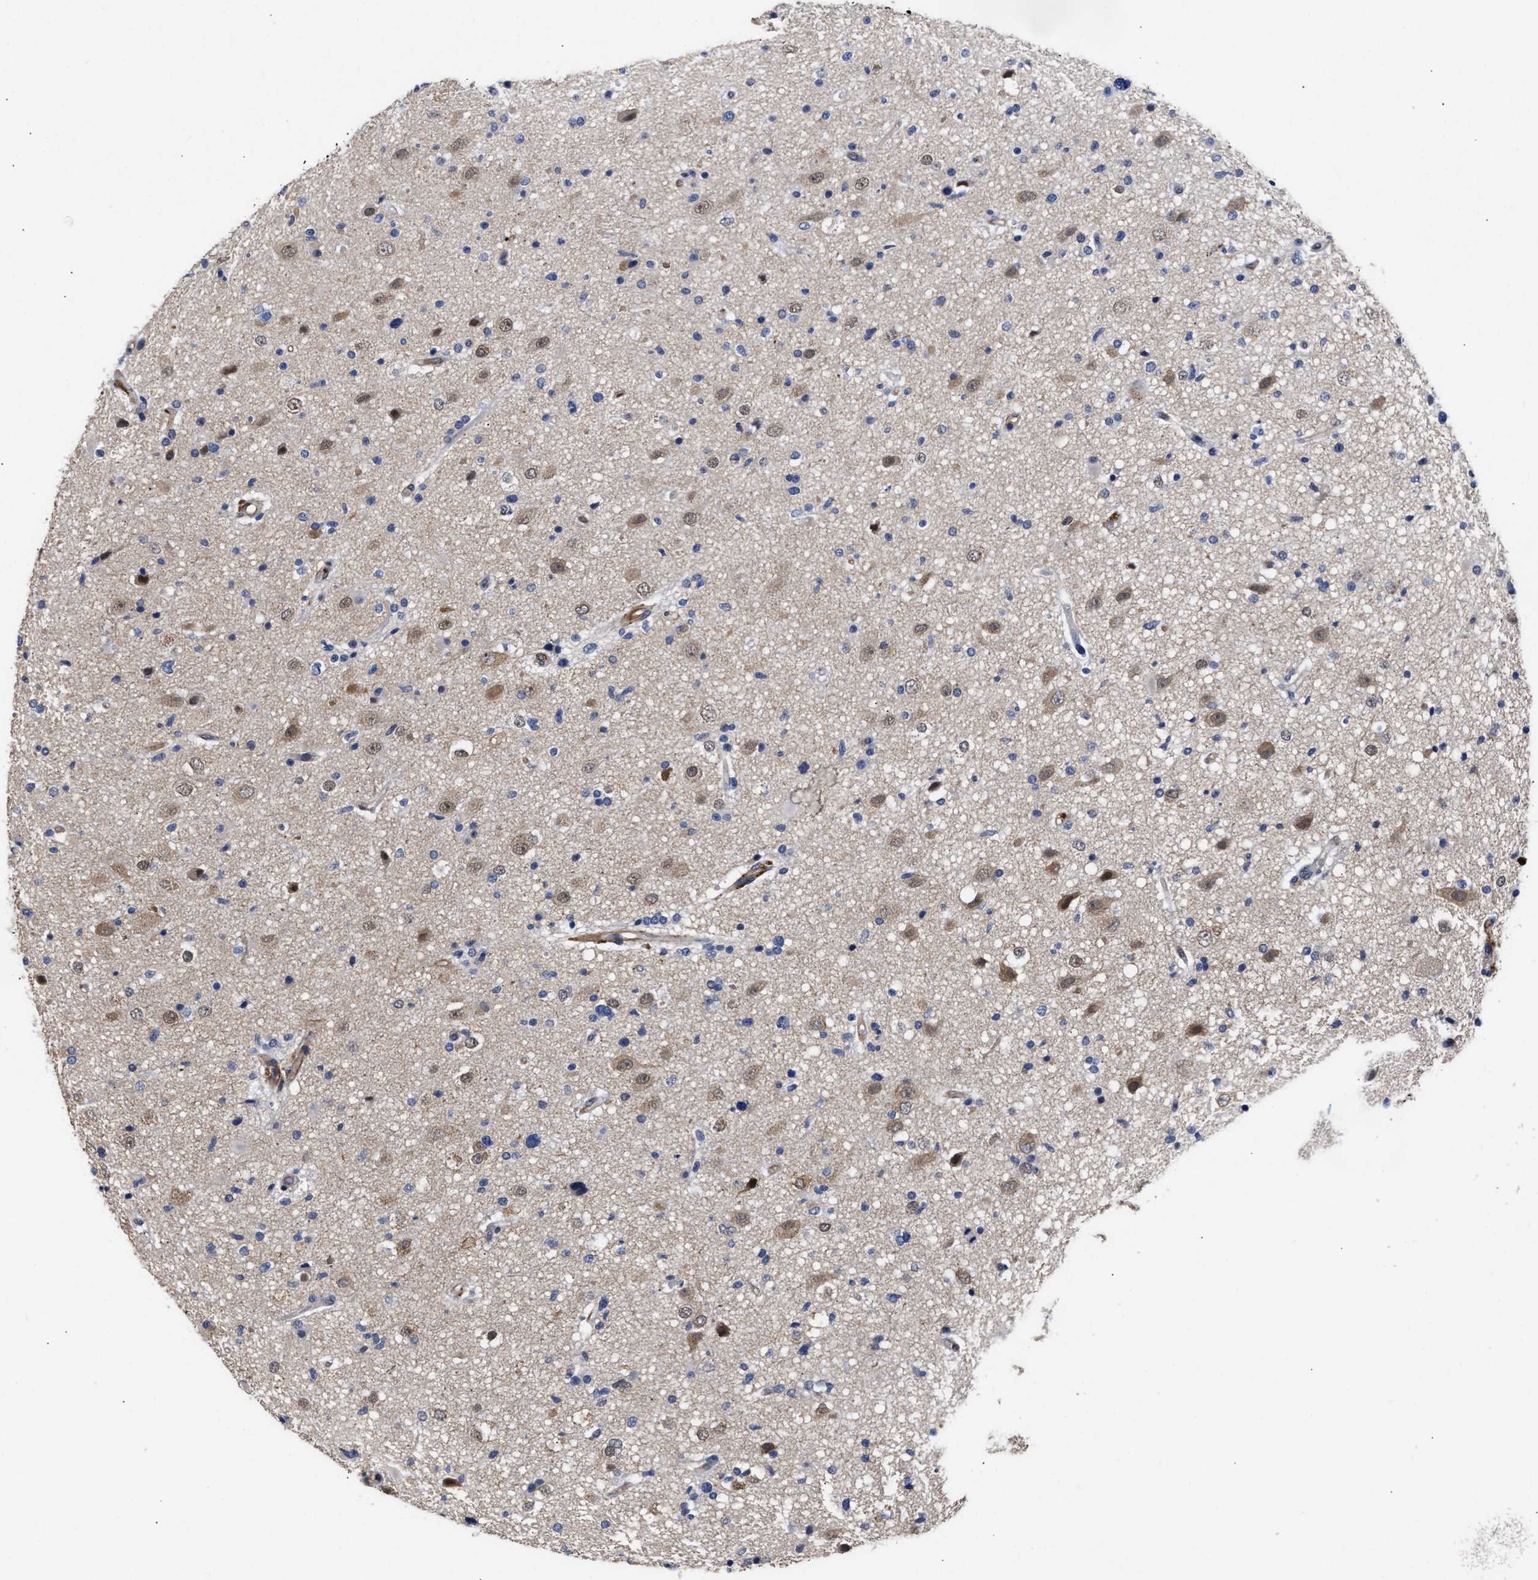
{"staining": {"intensity": "weak", "quantity": "25%-75%", "location": "cytoplasmic/membranous,nuclear"}, "tissue": "glioma", "cell_type": "Tumor cells", "image_type": "cancer", "snomed": [{"axis": "morphology", "description": "Glioma, malignant, High grade"}, {"axis": "topography", "description": "Brain"}], "caption": "Malignant glioma (high-grade) stained for a protein (brown) demonstrates weak cytoplasmic/membranous and nuclear positive positivity in approximately 25%-75% of tumor cells.", "gene": "AHNAK2", "patient": {"sex": "male", "age": 33}}